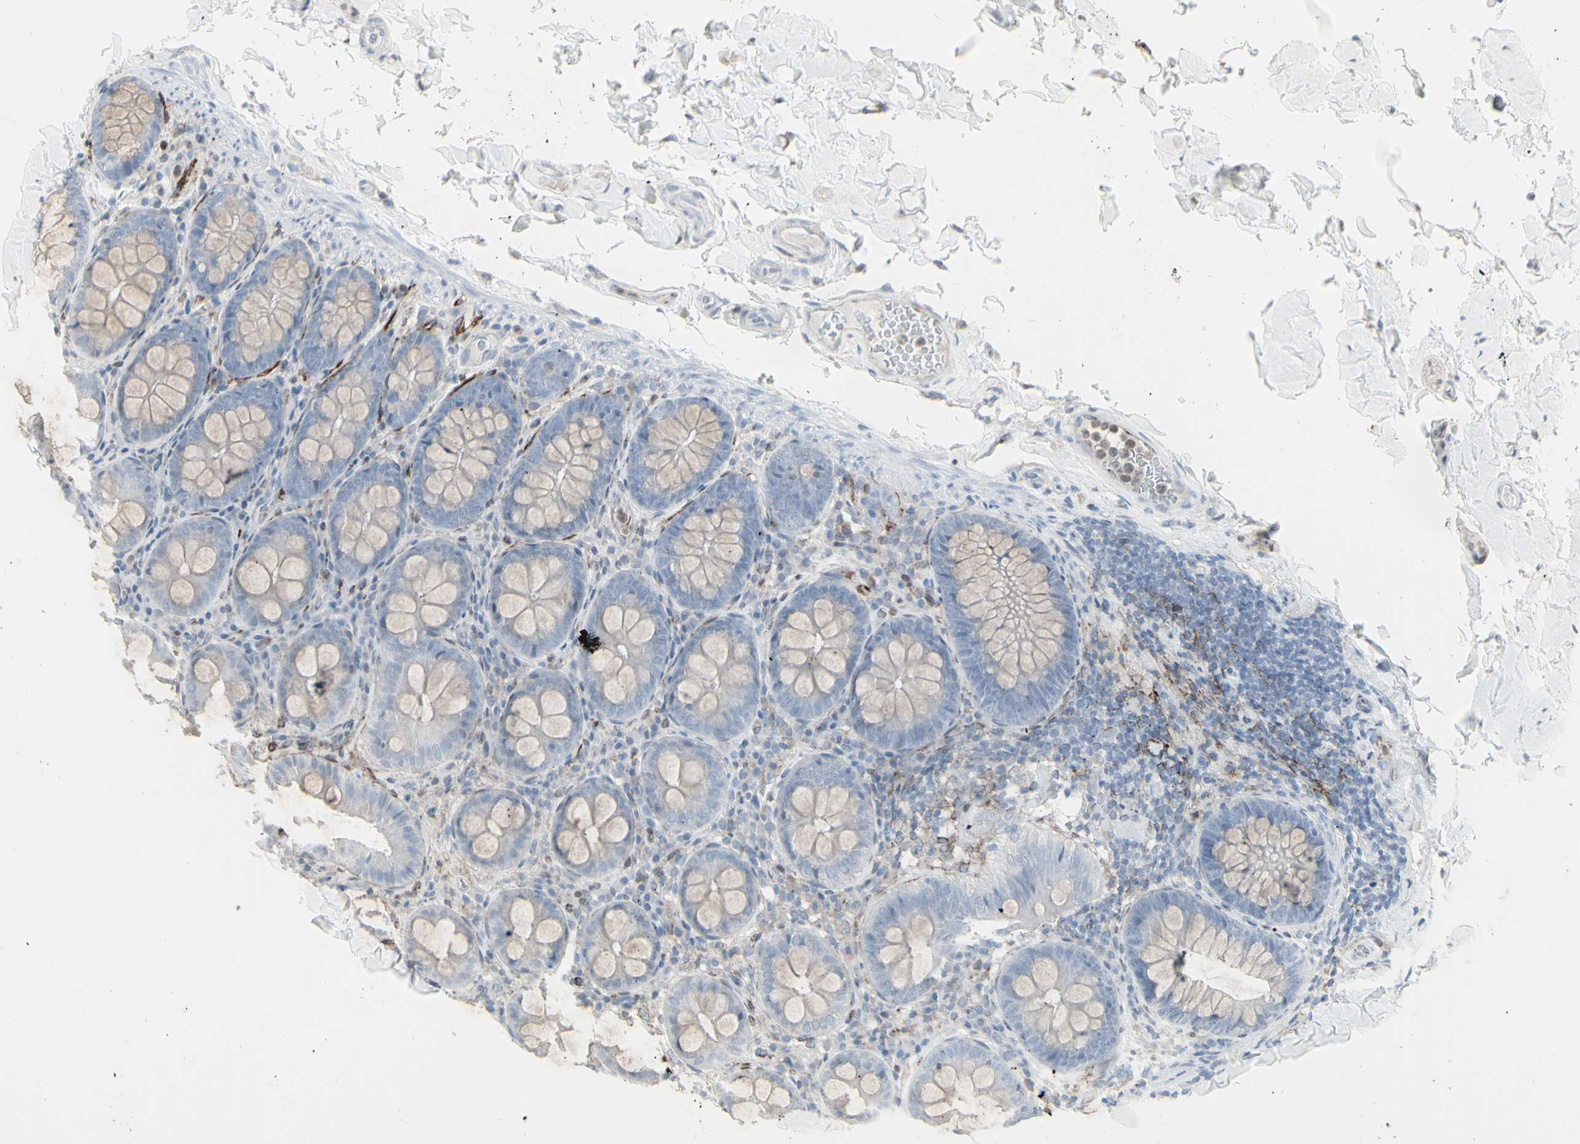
{"staining": {"intensity": "weak", "quantity": ">75%", "location": "cytoplasmic/membranous"}, "tissue": "colon", "cell_type": "Endothelial cells", "image_type": "normal", "snomed": [{"axis": "morphology", "description": "Normal tissue, NOS"}, {"axis": "topography", "description": "Colon"}], "caption": "Protein analysis of benign colon demonstrates weak cytoplasmic/membranous staining in about >75% of endothelial cells. The protein of interest is shown in brown color, while the nuclei are stained blue.", "gene": "GJA1", "patient": {"sex": "female", "age": 61}}